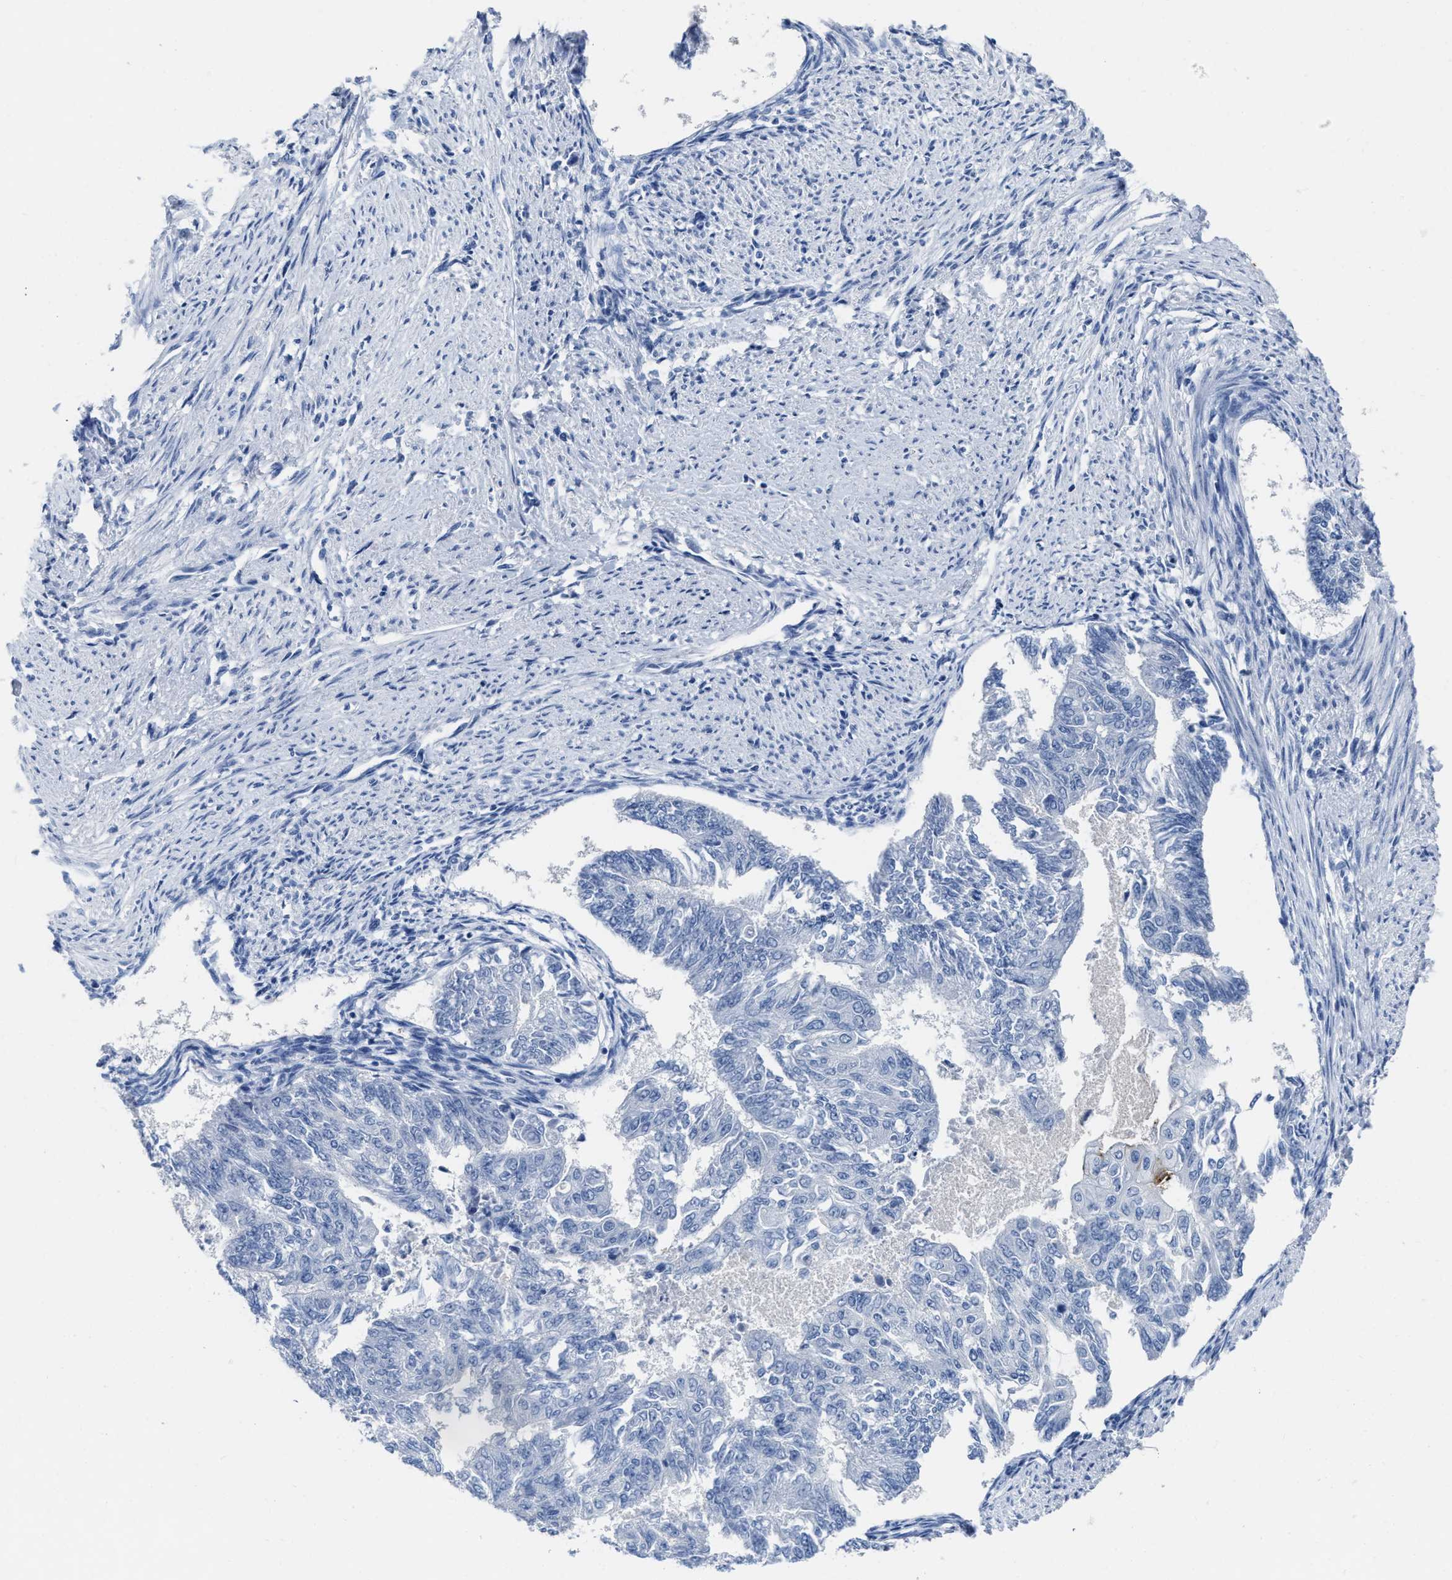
{"staining": {"intensity": "negative", "quantity": "none", "location": "none"}, "tissue": "endometrial cancer", "cell_type": "Tumor cells", "image_type": "cancer", "snomed": [{"axis": "morphology", "description": "Adenocarcinoma, NOS"}, {"axis": "topography", "description": "Endometrium"}], "caption": "Image shows no protein staining in tumor cells of endometrial cancer tissue. Nuclei are stained in blue.", "gene": "CEACAM5", "patient": {"sex": "female", "age": 32}}